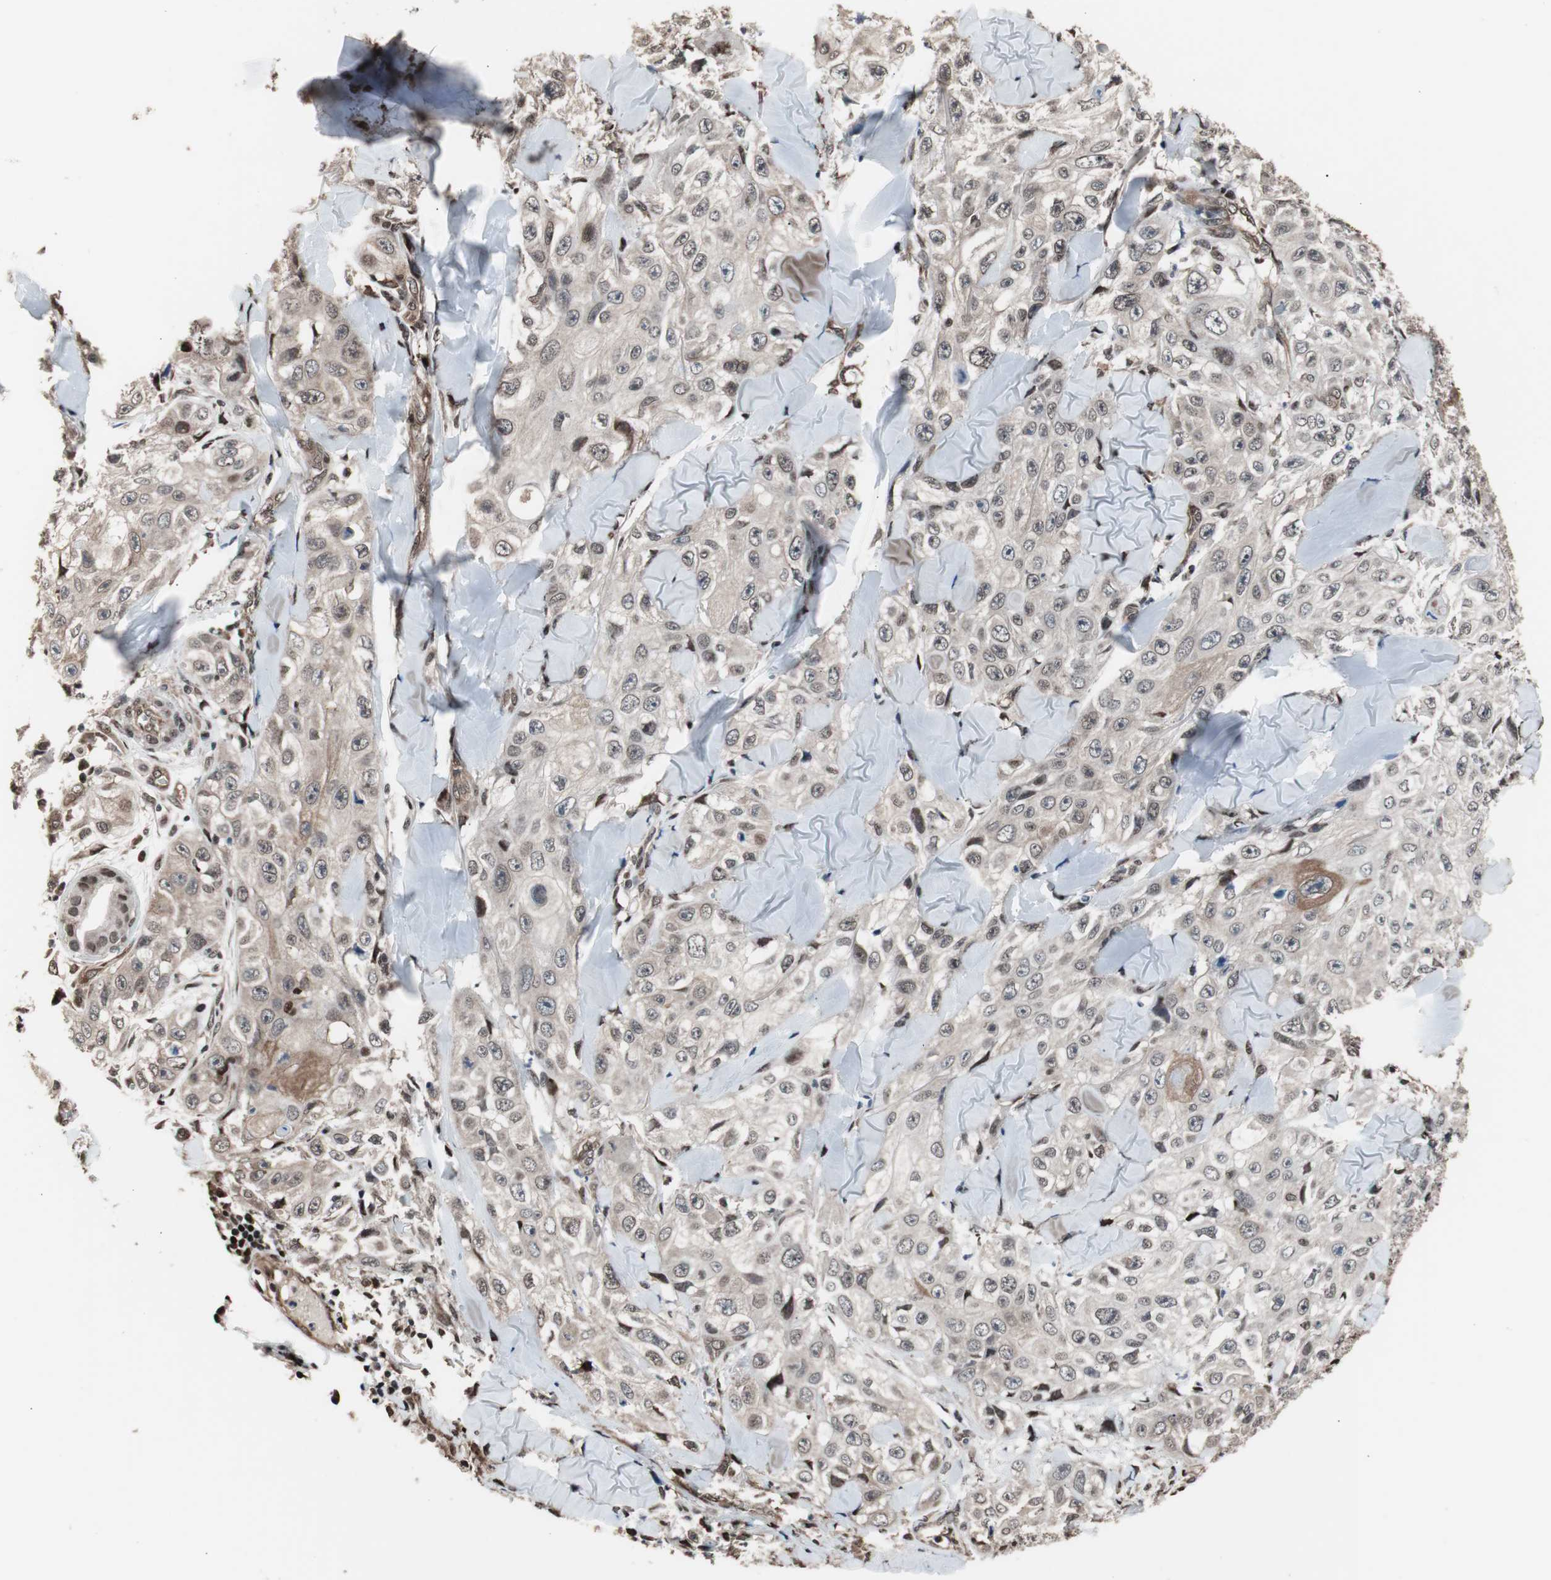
{"staining": {"intensity": "moderate", "quantity": "25%-75%", "location": "cytoplasmic/membranous,nuclear"}, "tissue": "skin cancer", "cell_type": "Tumor cells", "image_type": "cancer", "snomed": [{"axis": "morphology", "description": "Squamous cell carcinoma, NOS"}, {"axis": "topography", "description": "Skin"}], "caption": "Immunohistochemical staining of skin cancer (squamous cell carcinoma) demonstrates moderate cytoplasmic/membranous and nuclear protein staining in approximately 25%-75% of tumor cells. The protein is stained brown, and the nuclei are stained in blue (DAB (3,3'-diaminobenzidine) IHC with brightfield microscopy, high magnification).", "gene": "POGZ", "patient": {"sex": "male", "age": 86}}